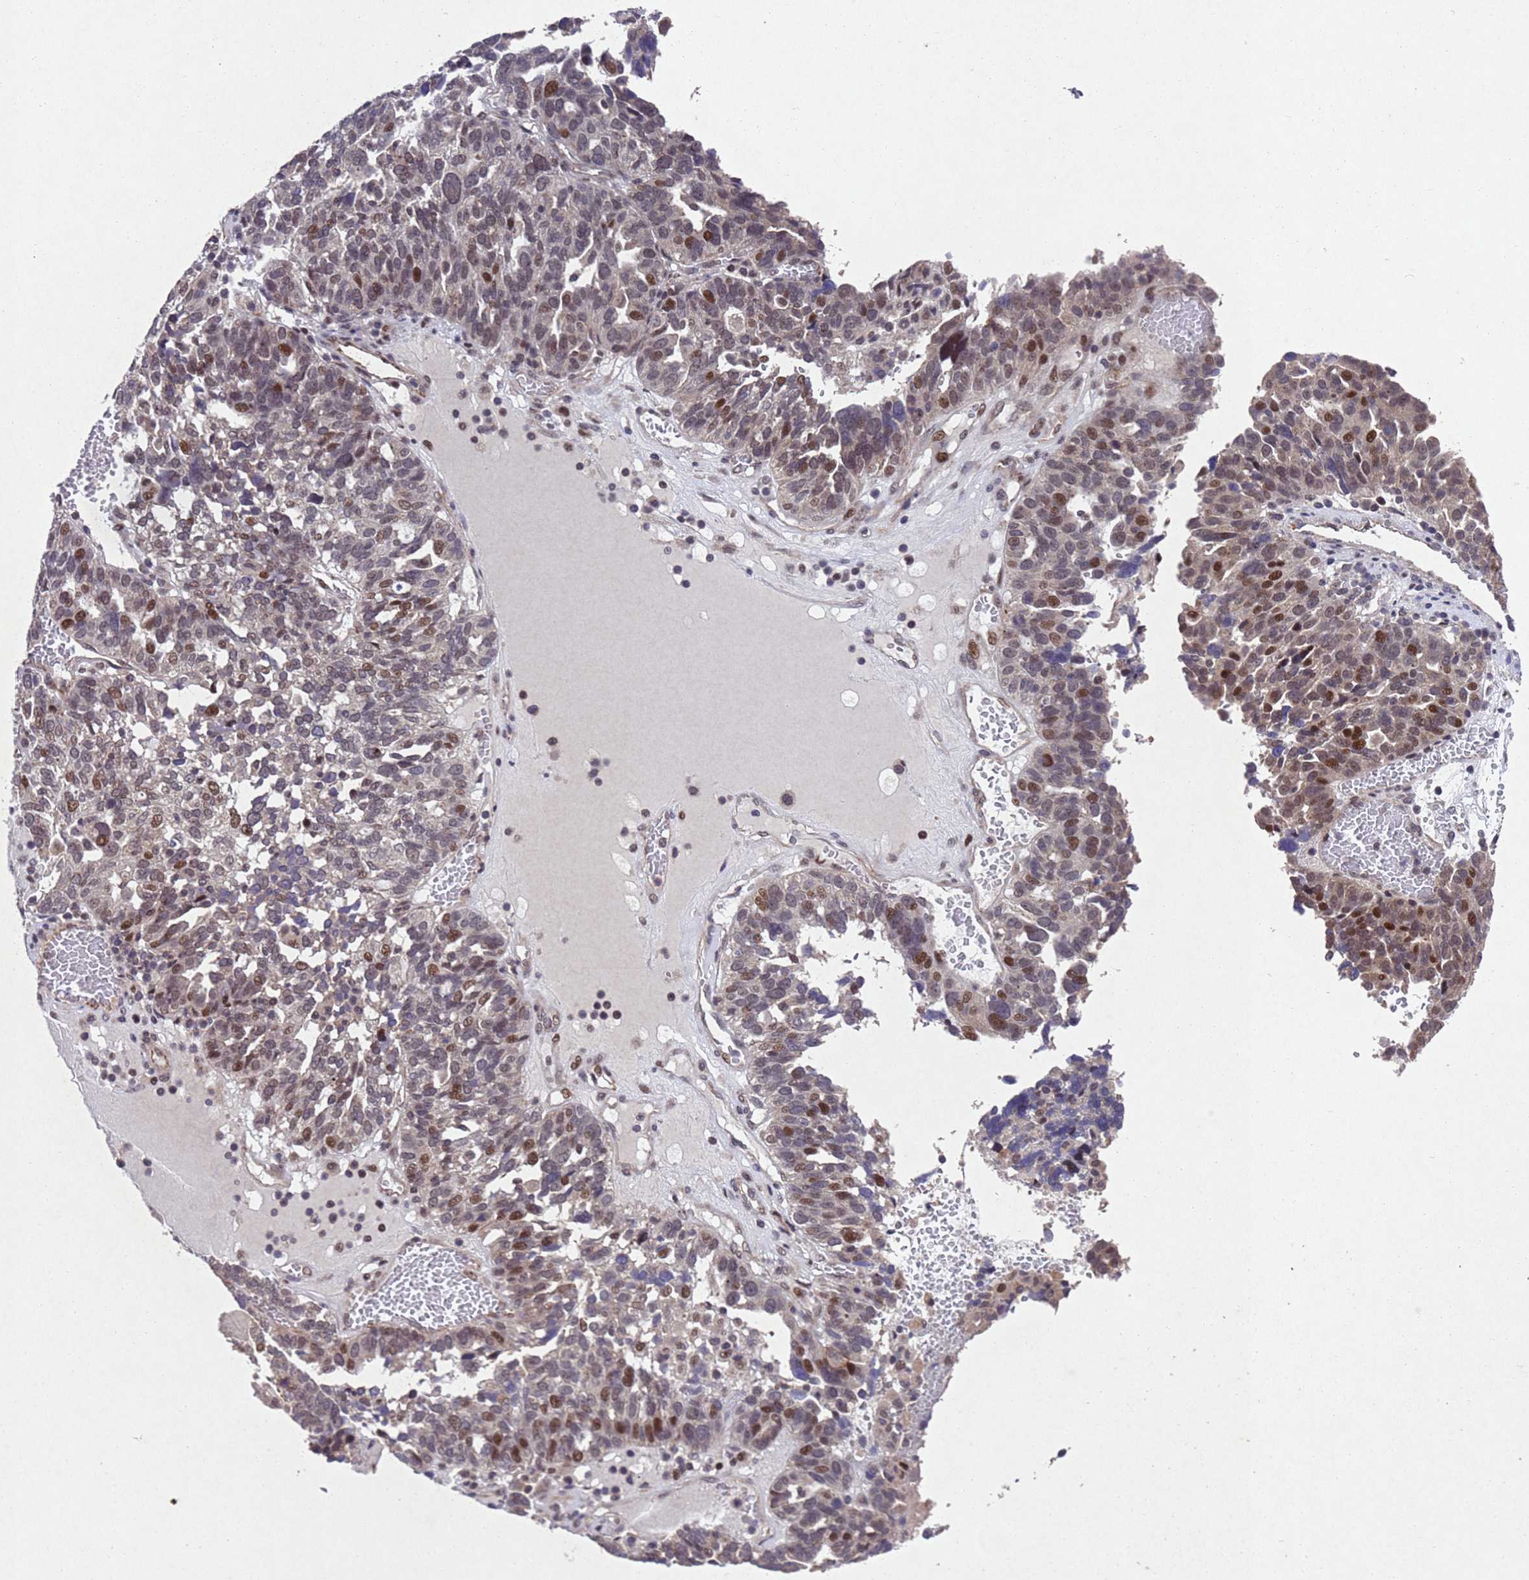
{"staining": {"intensity": "moderate", "quantity": "25%-75%", "location": "nuclear"}, "tissue": "ovarian cancer", "cell_type": "Tumor cells", "image_type": "cancer", "snomed": [{"axis": "morphology", "description": "Cystadenocarcinoma, serous, NOS"}, {"axis": "topography", "description": "Ovary"}], "caption": "There is medium levels of moderate nuclear expression in tumor cells of serous cystadenocarcinoma (ovarian), as demonstrated by immunohistochemical staining (brown color).", "gene": "TBK1", "patient": {"sex": "female", "age": 59}}